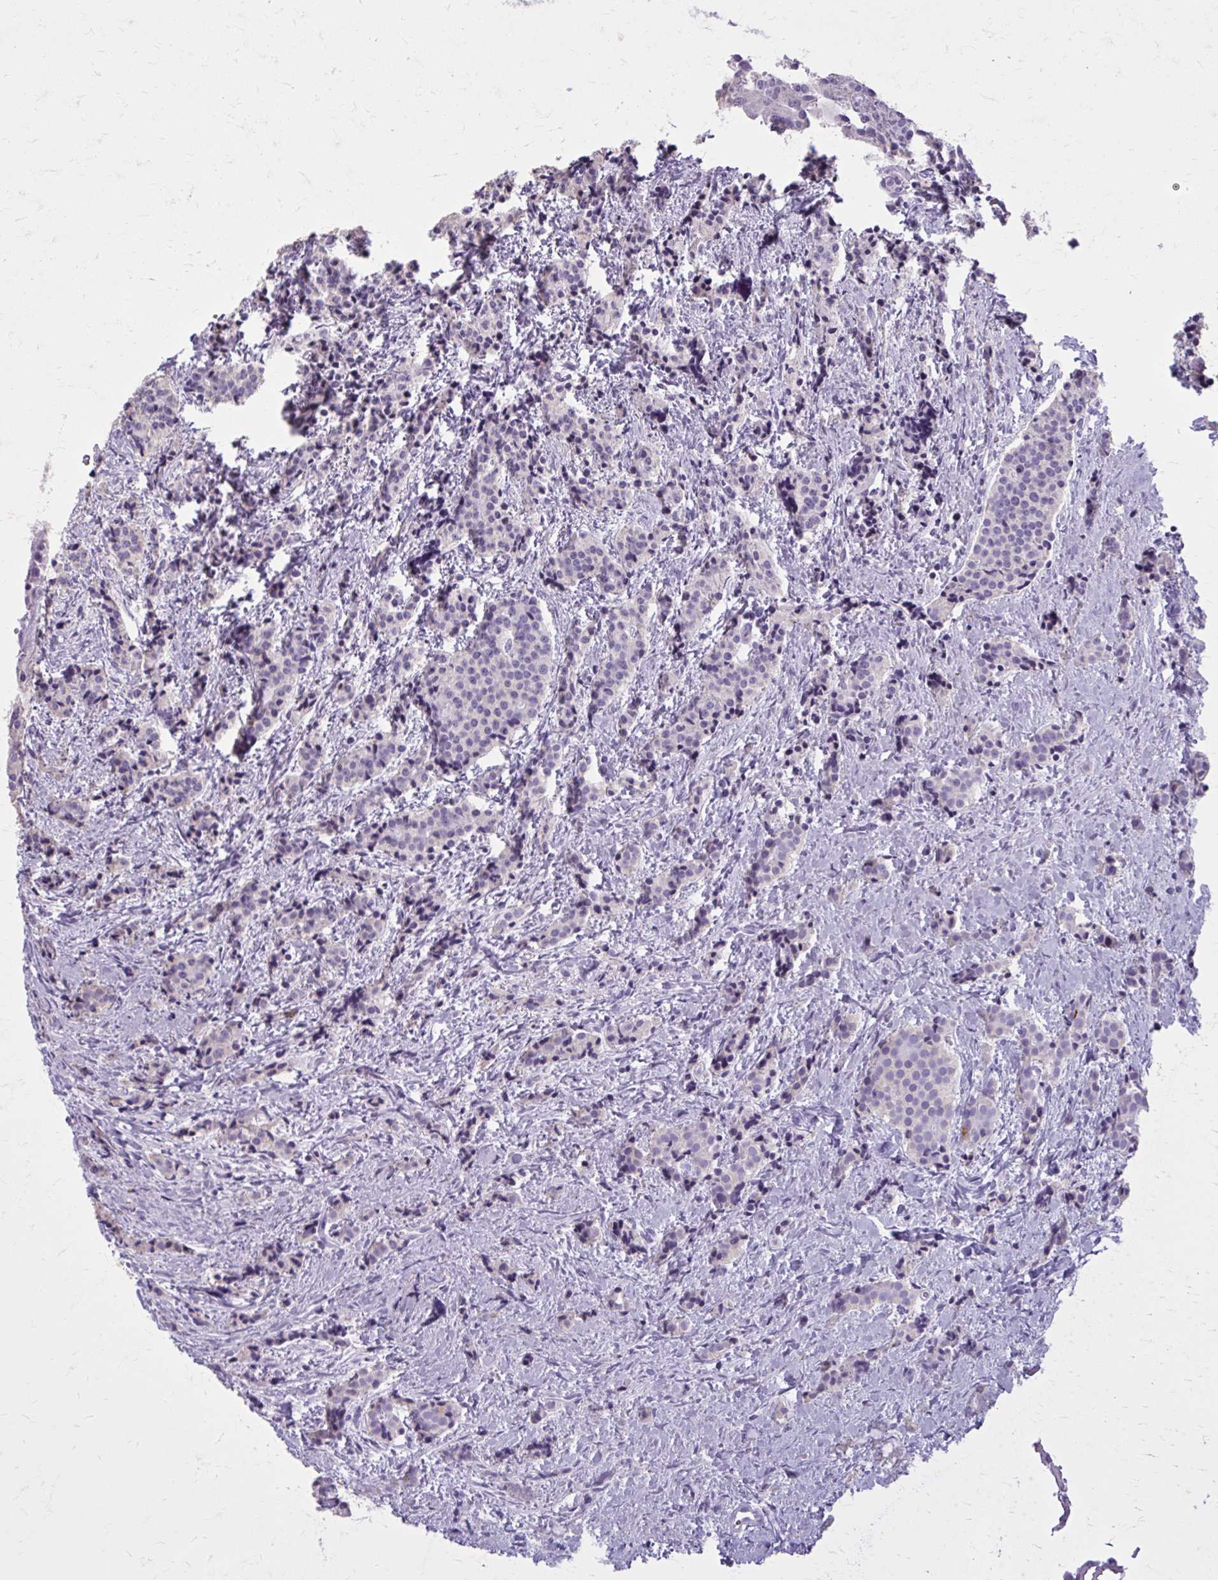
{"staining": {"intensity": "negative", "quantity": "none", "location": "none"}, "tissue": "carcinoid", "cell_type": "Tumor cells", "image_type": "cancer", "snomed": [{"axis": "morphology", "description": "Carcinoid, malignant, NOS"}, {"axis": "topography", "description": "Small intestine"}], "caption": "Carcinoid was stained to show a protein in brown. There is no significant staining in tumor cells.", "gene": "OR4B1", "patient": {"sex": "female", "age": 73}}